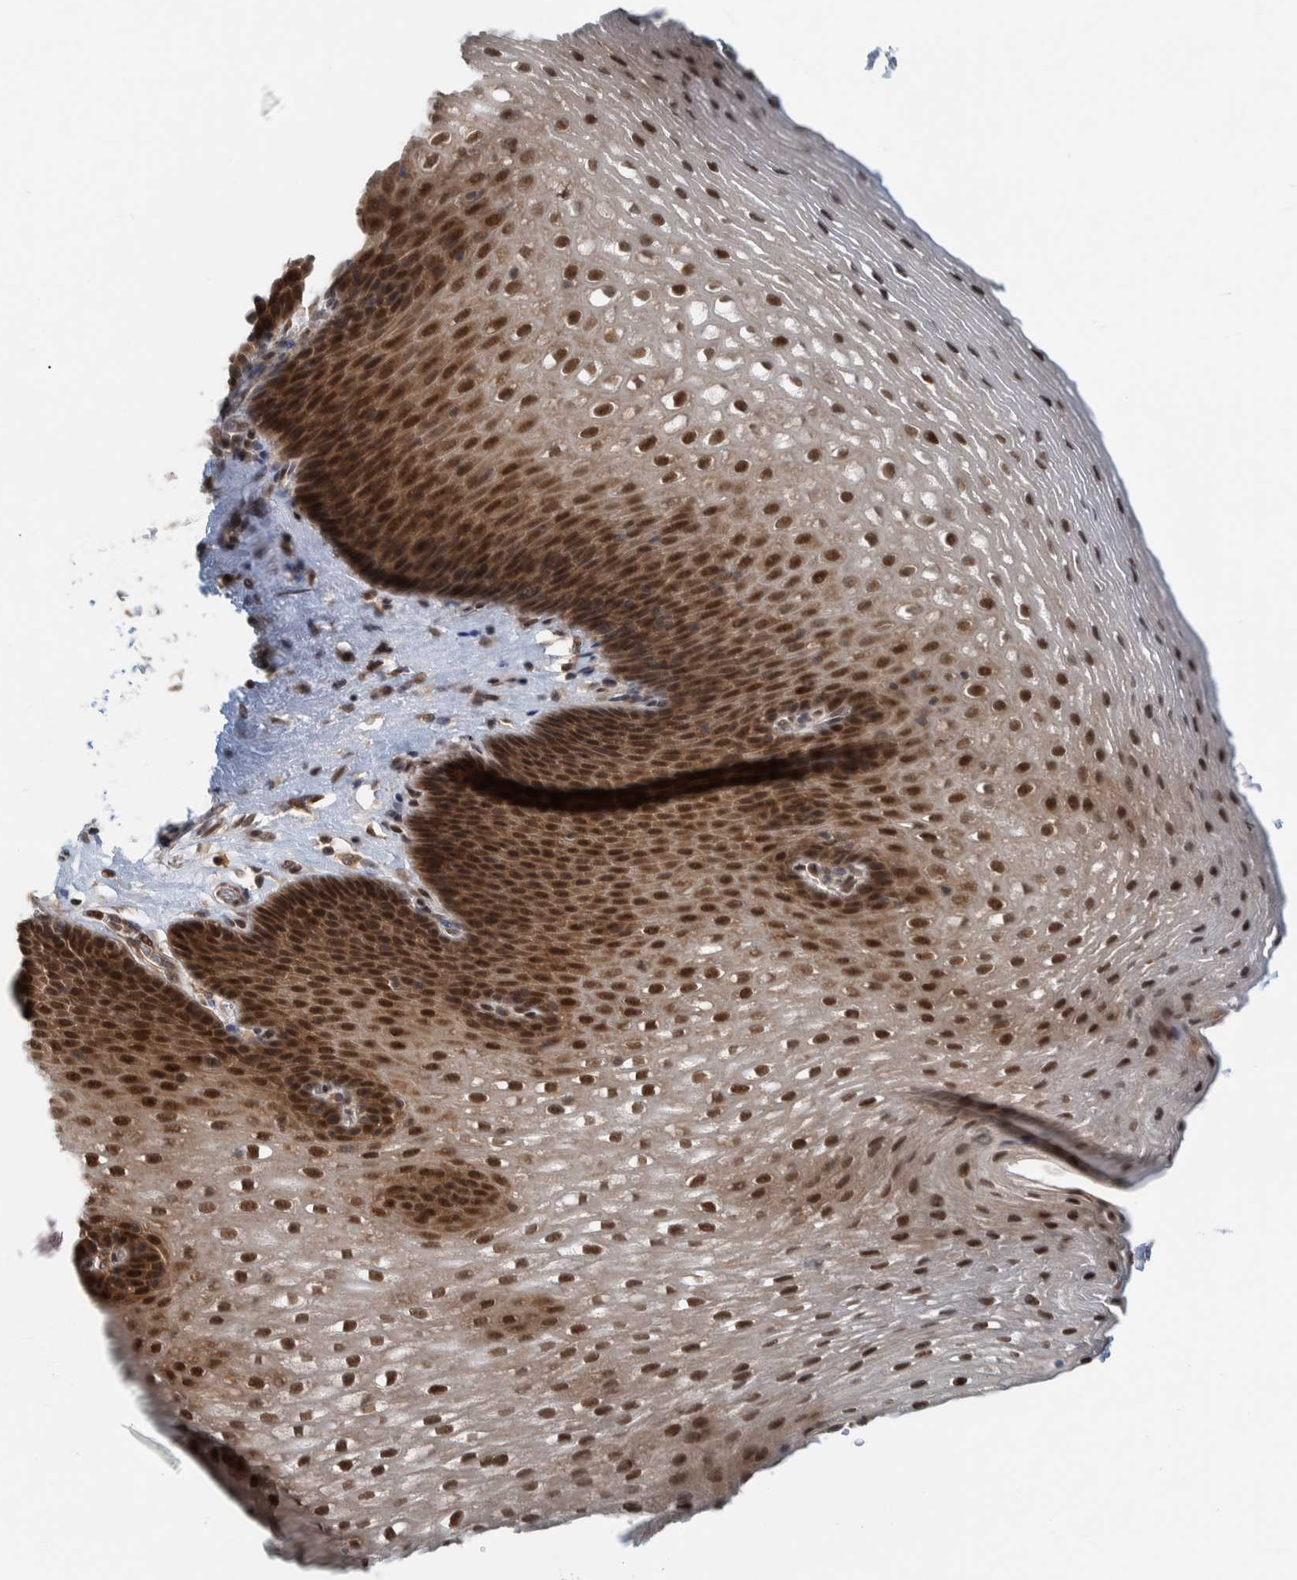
{"staining": {"intensity": "strong", "quantity": ">75%", "location": "nuclear"}, "tissue": "esophagus", "cell_type": "Squamous epithelial cells", "image_type": "normal", "snomed": [{"axis": "morphology", "description": "Normal tissue, NOS"}, {"axis": "topography", "description": "Esophagus"}], "caption": "Immunohistochemical staining of benign esophagus shows >75% levels of strong nuclear protein expression in approximately >75% of squamous epithelial cells.", "gene": "COPS3", "patient": {"sex": "male", "age": 48}}